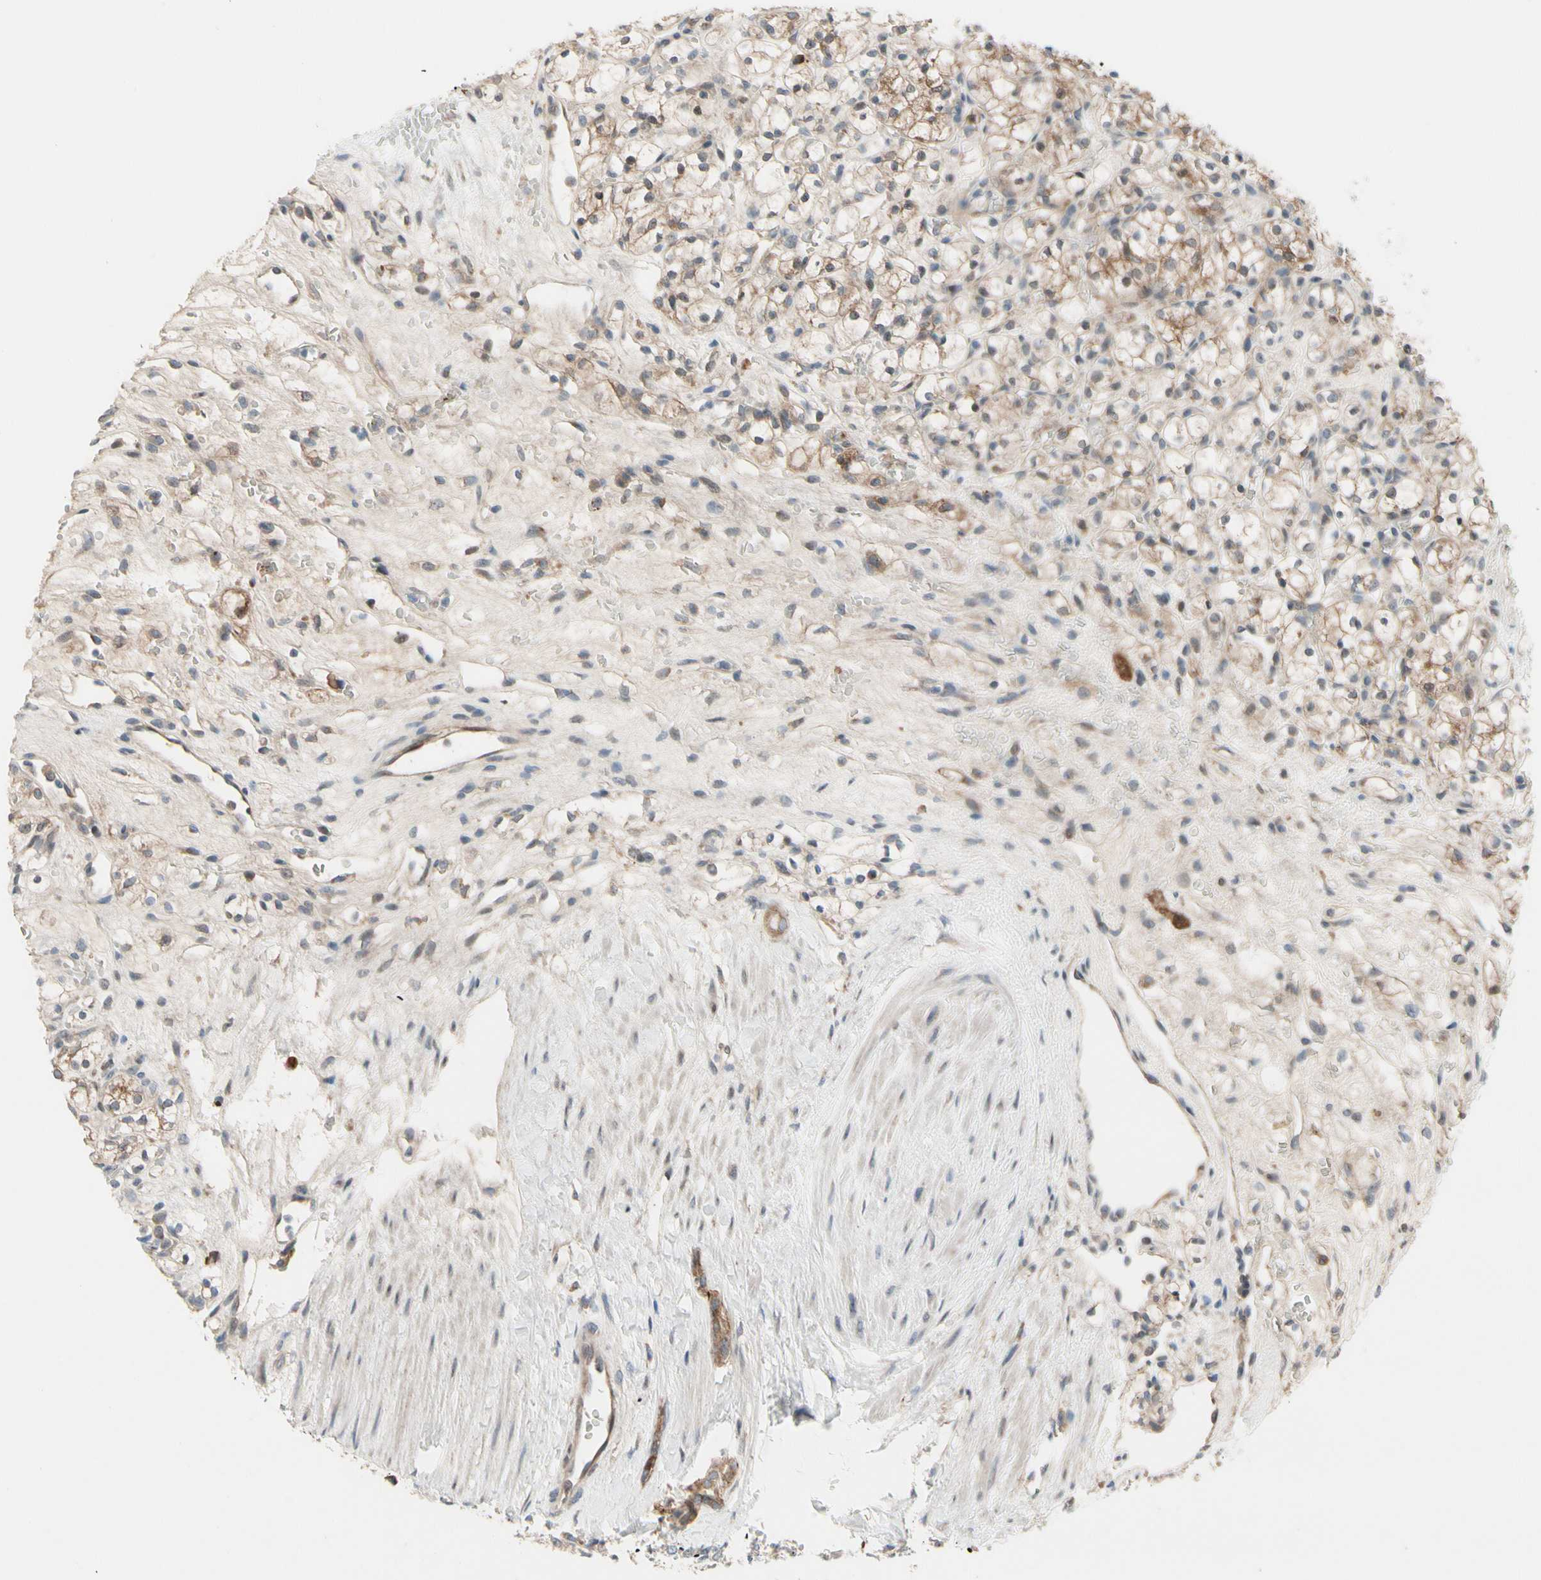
{"staining": {"intensity": "moderate", "quantity": "25%-75%", "location": "cytoplasmic/membranous"}, "tissue": "renal cancer", "cell_type": "Tumor cells", "image_type": "cancer", "snomed": [{"axis": "morphology", "description": "Adenocarcinoma, NOS"}, {"axis": "topography", "description": "Kidney"}], "caption": "High-magnification brightfield microscopy of renal cancer (adenocarcinoma) stained with DAB (brown) and counterstained with hematoxylin (blue). tumor cells exhibit moderate cytoplasmic/membranous expression is appreciated in approximately25%-75% of cells.", "gene": "SNX29", "patient": {"sex": "female", "age": 60}}